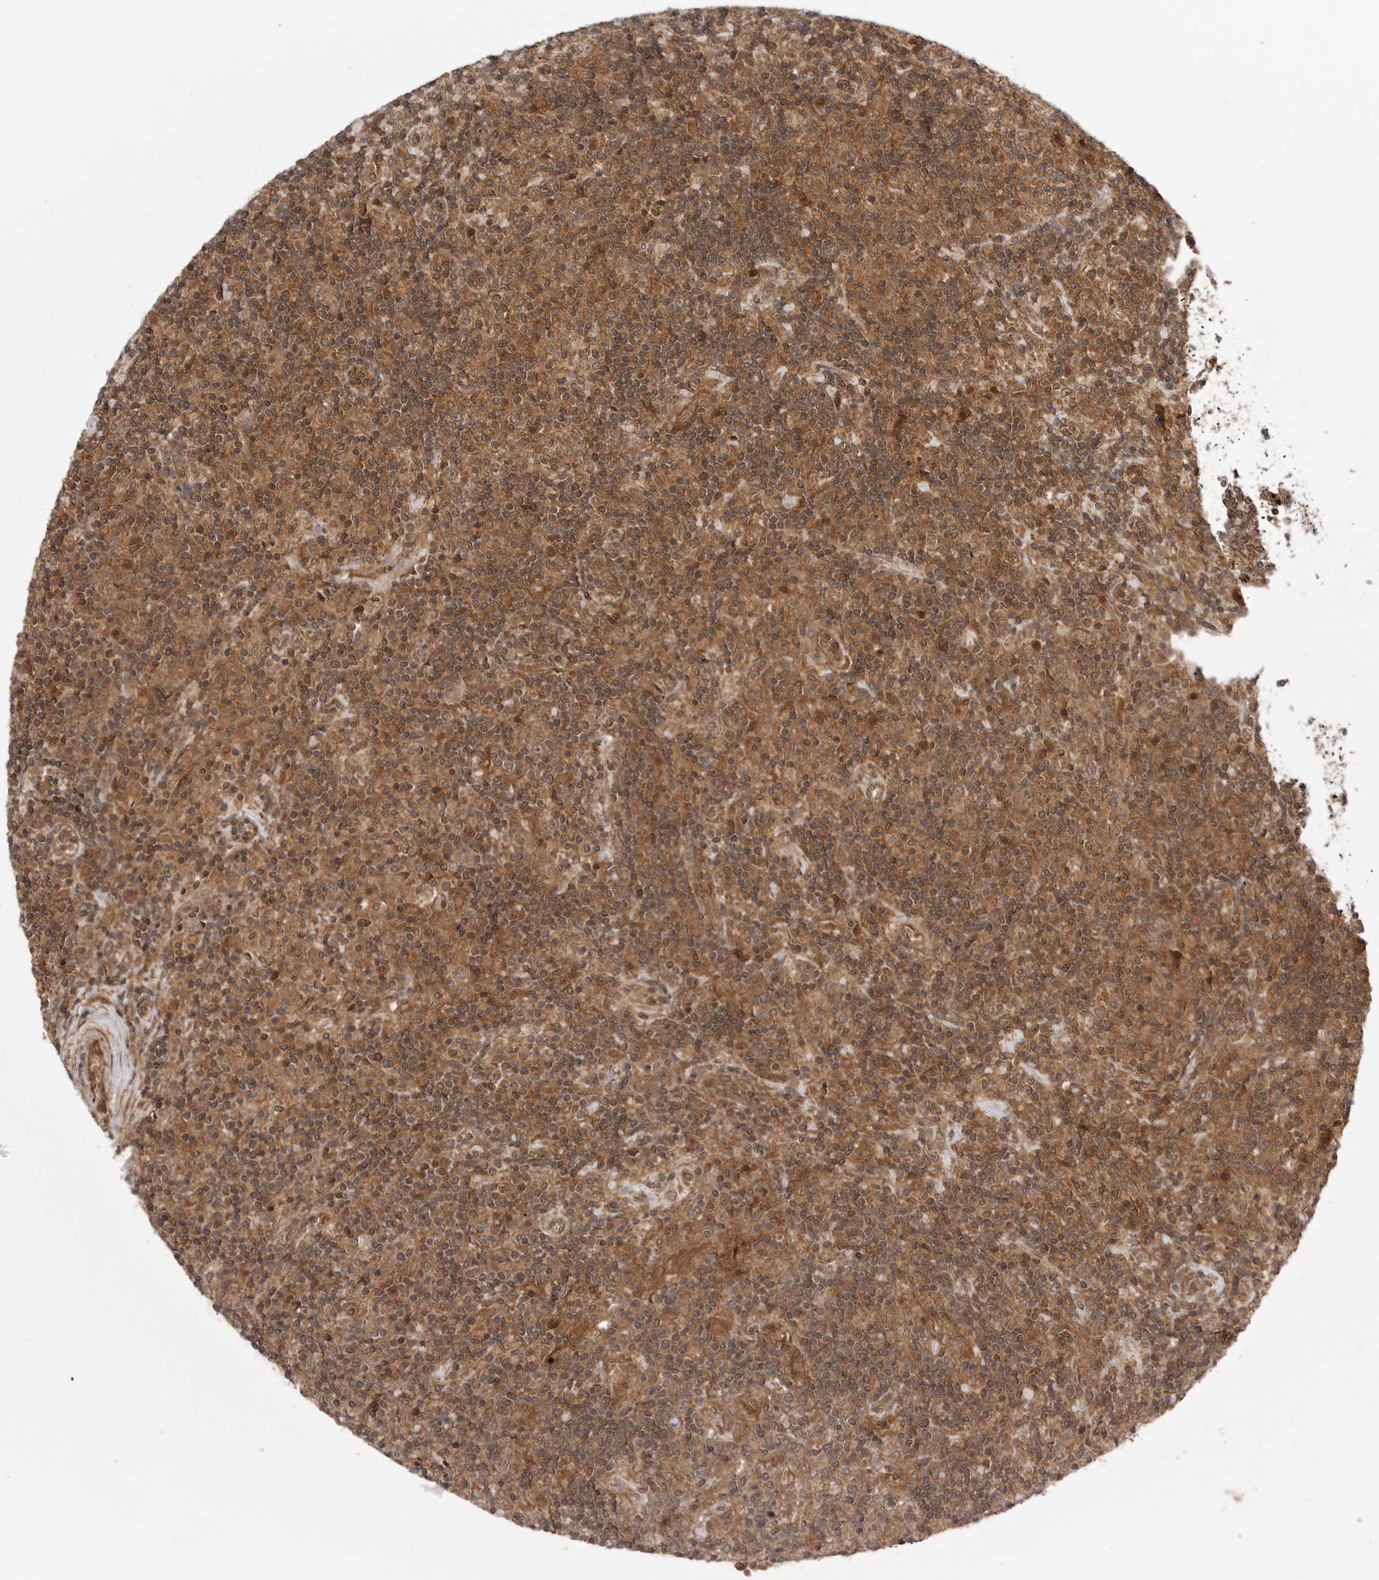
{"staining": {"intensity": "moderate", "quantity": ">75%", "location": "cytoplasmic/membranous"}, "tissue": "lymphoma", "cell_type": "Tumor cells", "image_type": "cancer", "snomed": [{"axis": "morphology", "description": "Hodgkin's disease, NOS"}, {"axis": "topography", "description": "Lymph node"}], "caption": "The photomicrograph displays a brown stain indicating the presence of a protein in the cytoplasmic/membranous of tumor cells in Hodgkin's disease.", "gene": "PRDX4", "patient": {"sex": "male", "age": 70}}